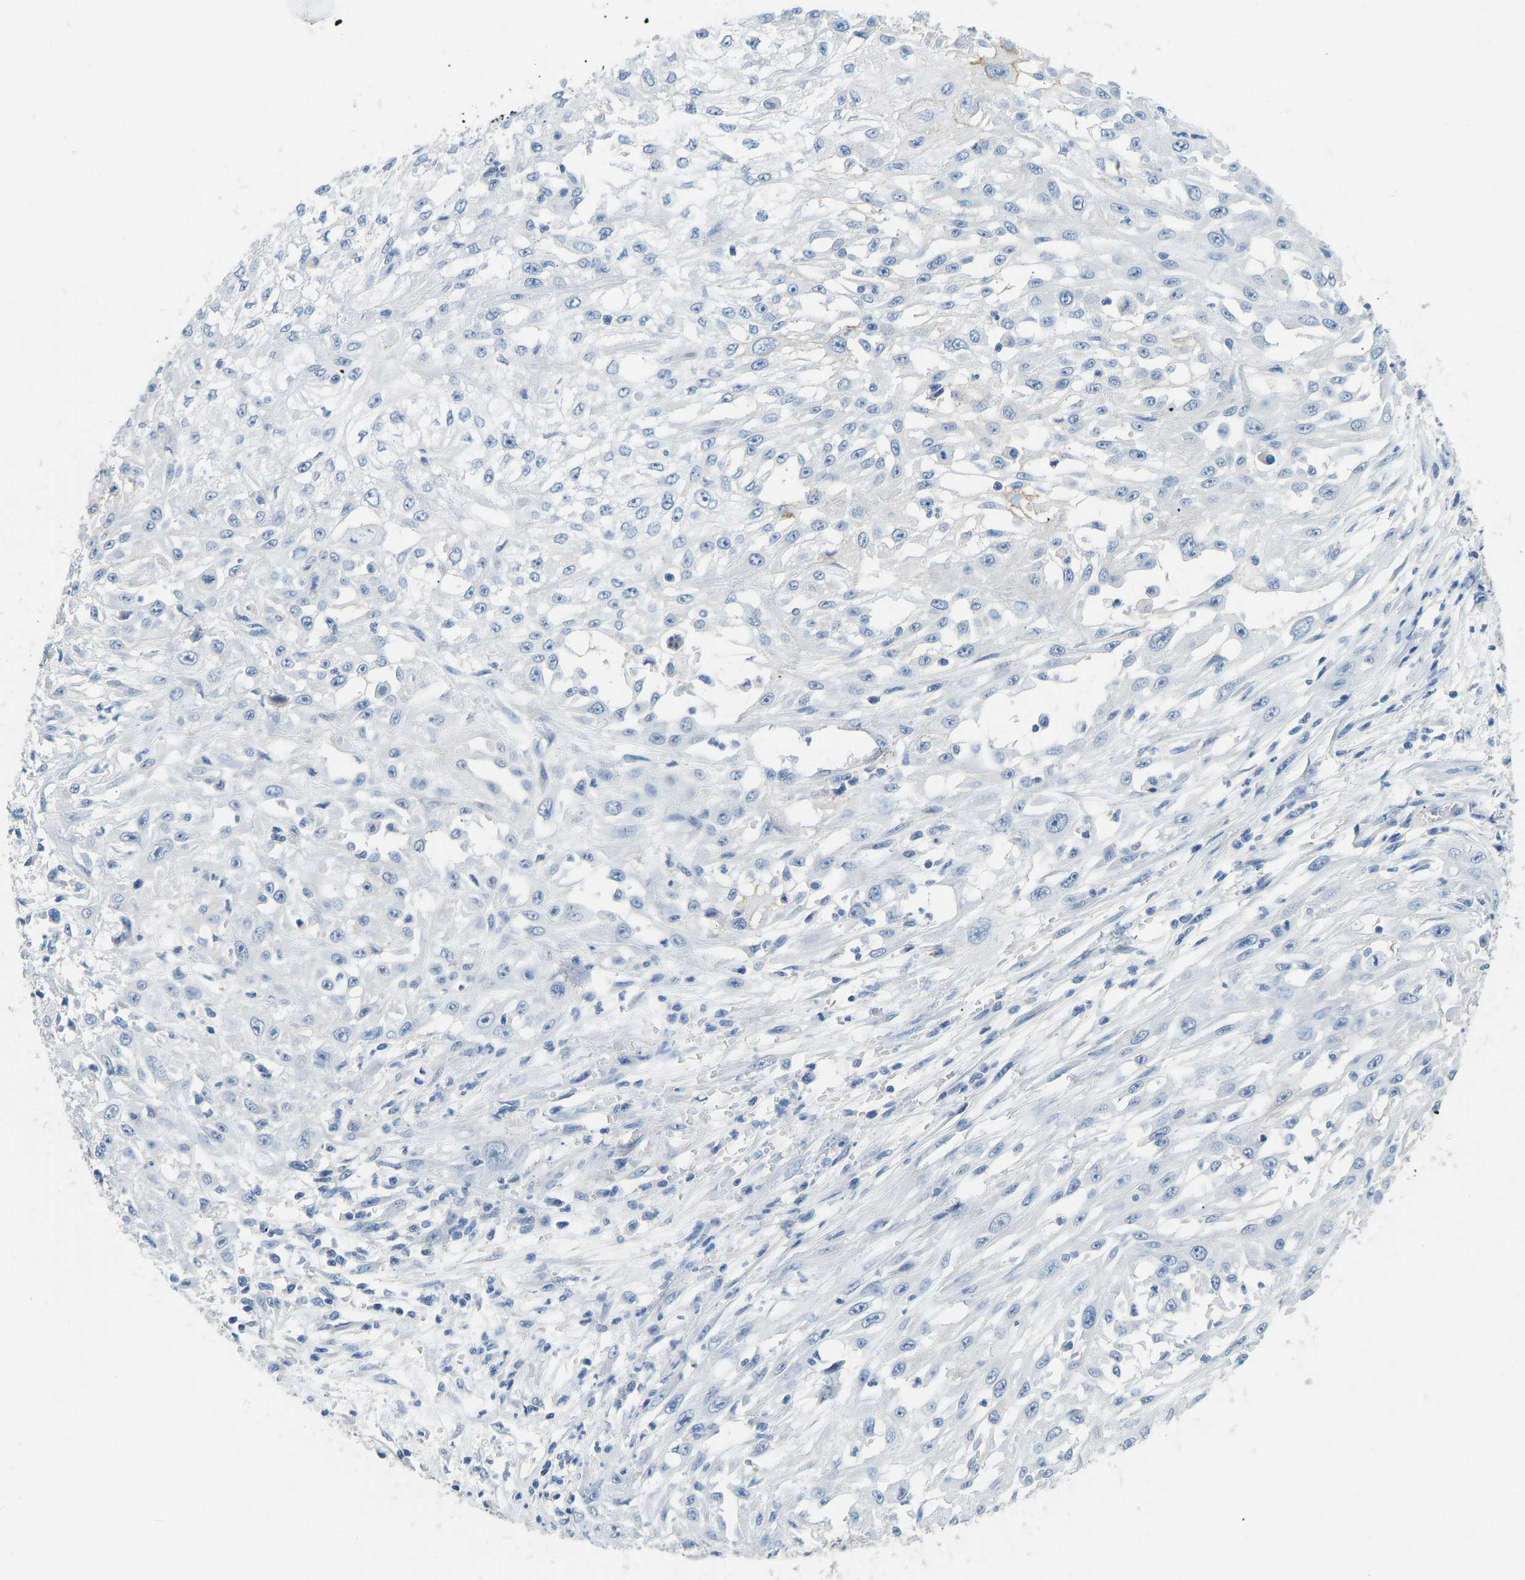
{"staining": {"intensity": "moderate", "quantity": "<25%", "location": "cytoplasmic/membranous"}, "tissue": "skin cancer", "cell_type": "Tumor cells", "image_type": "cancer", "snomed": [{"axis": "morphology", "description": "Squamous cell carcinoma, NOS"}, {"axis": "morphology", "description": "Squamous cell carcinoma, metastatic, NOS"}, {"axis": "topography", "description": "Skin"}, {"axis": "topography", "description": "Lymph node"}], "caption": "Tumor cells demonstrate moderate cytoplasmic/membranous positivity in approximately <25% of cells in skin metastatic squamous cell carcinoma.", "gene": "ATP1A1", "patient": {"sex": "male", "age": 75}}